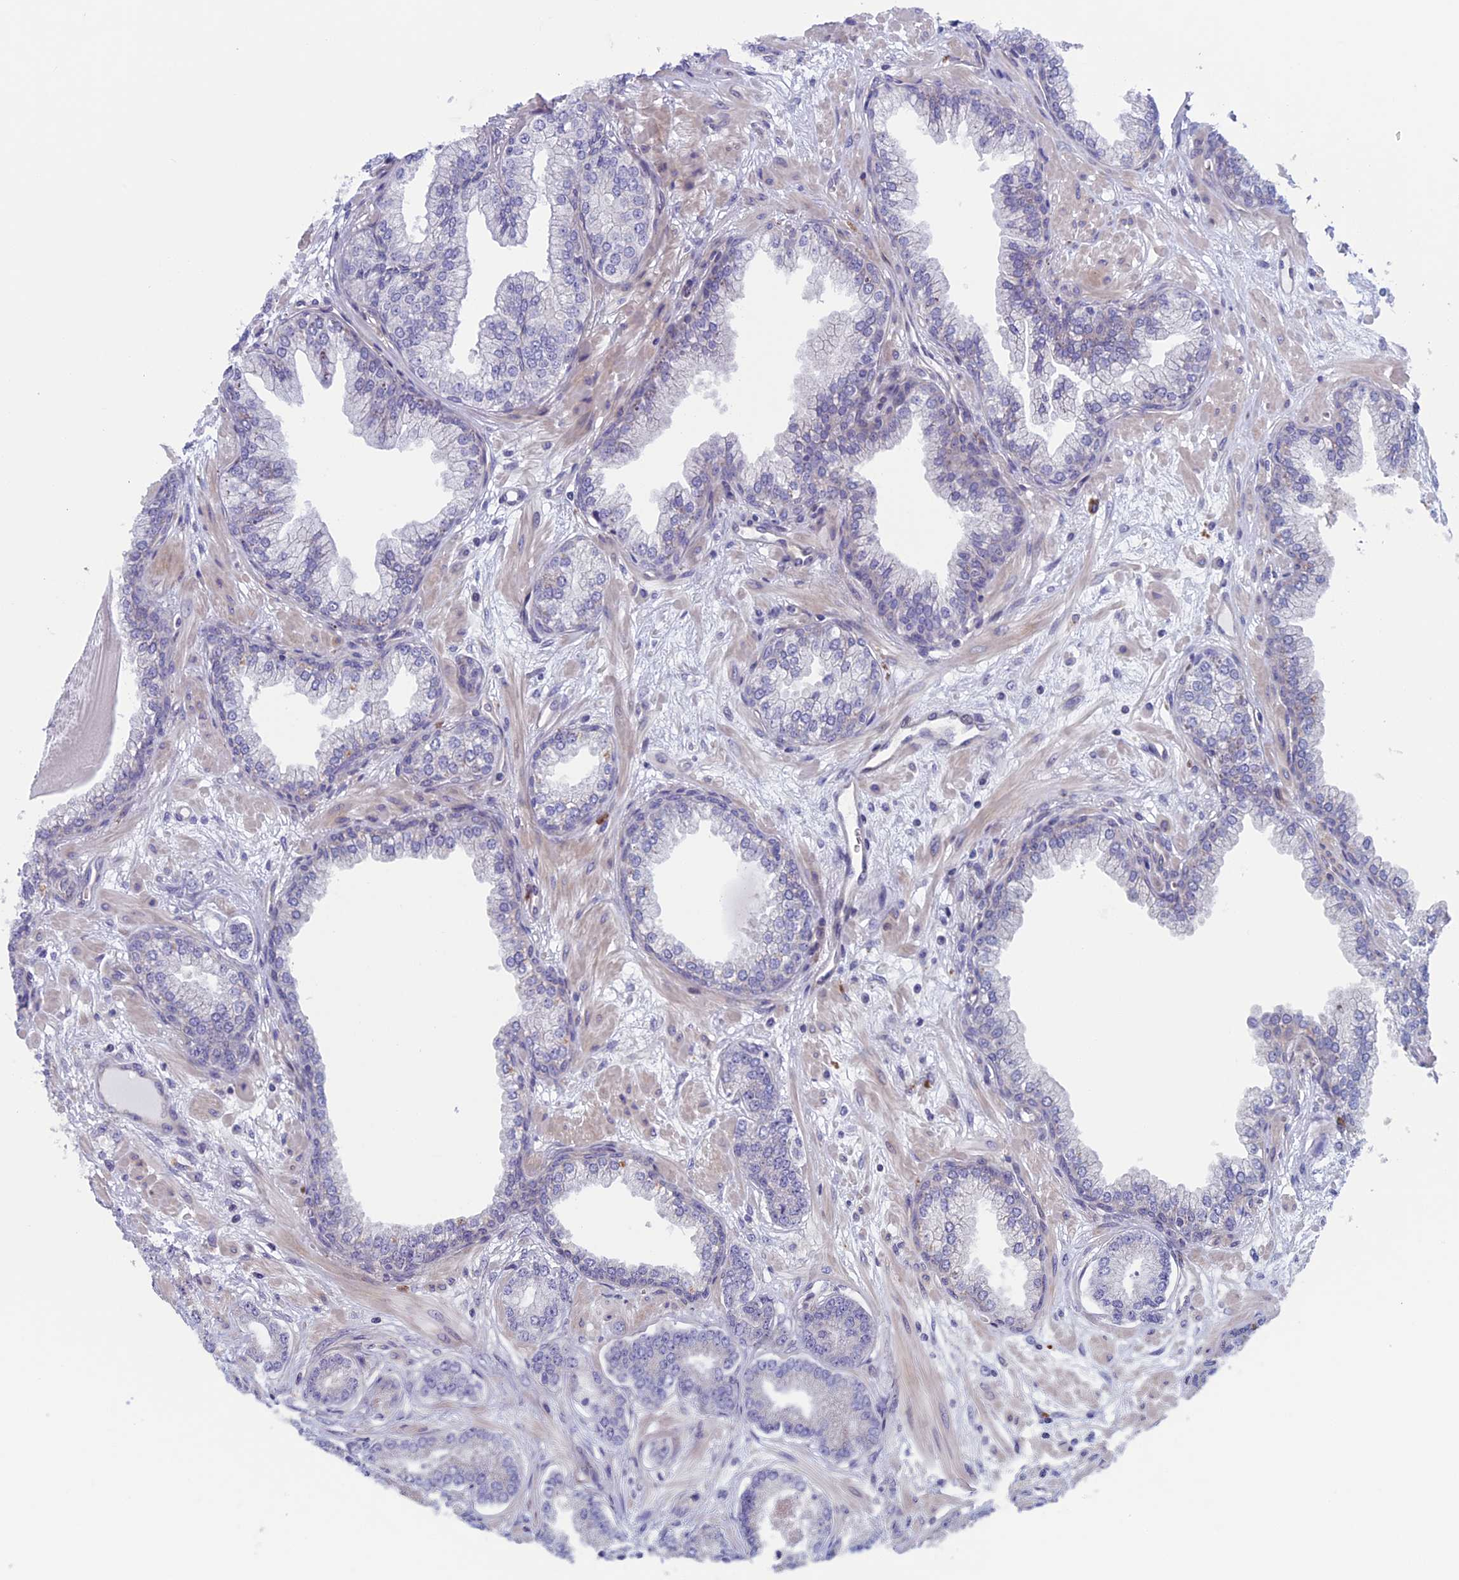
{"staining": {"intensity": "negative", "quantity": "none", "location": "none"}, "tissue": "prostate cancer", "cell_type": "Tumor cells", "image_type": "cancer", "snomed": [{"axis": "morphology", "description": "Adenocarcinoma, Low grade"}, {"axis": "topography", "description": "Prostate"}], "caption": "Tumor cells show no significant protein staining in prostate adenocarcinoma (low-grade).", "gene": "CNOT6L", "patient": {"sex": "male", "age": 64}}